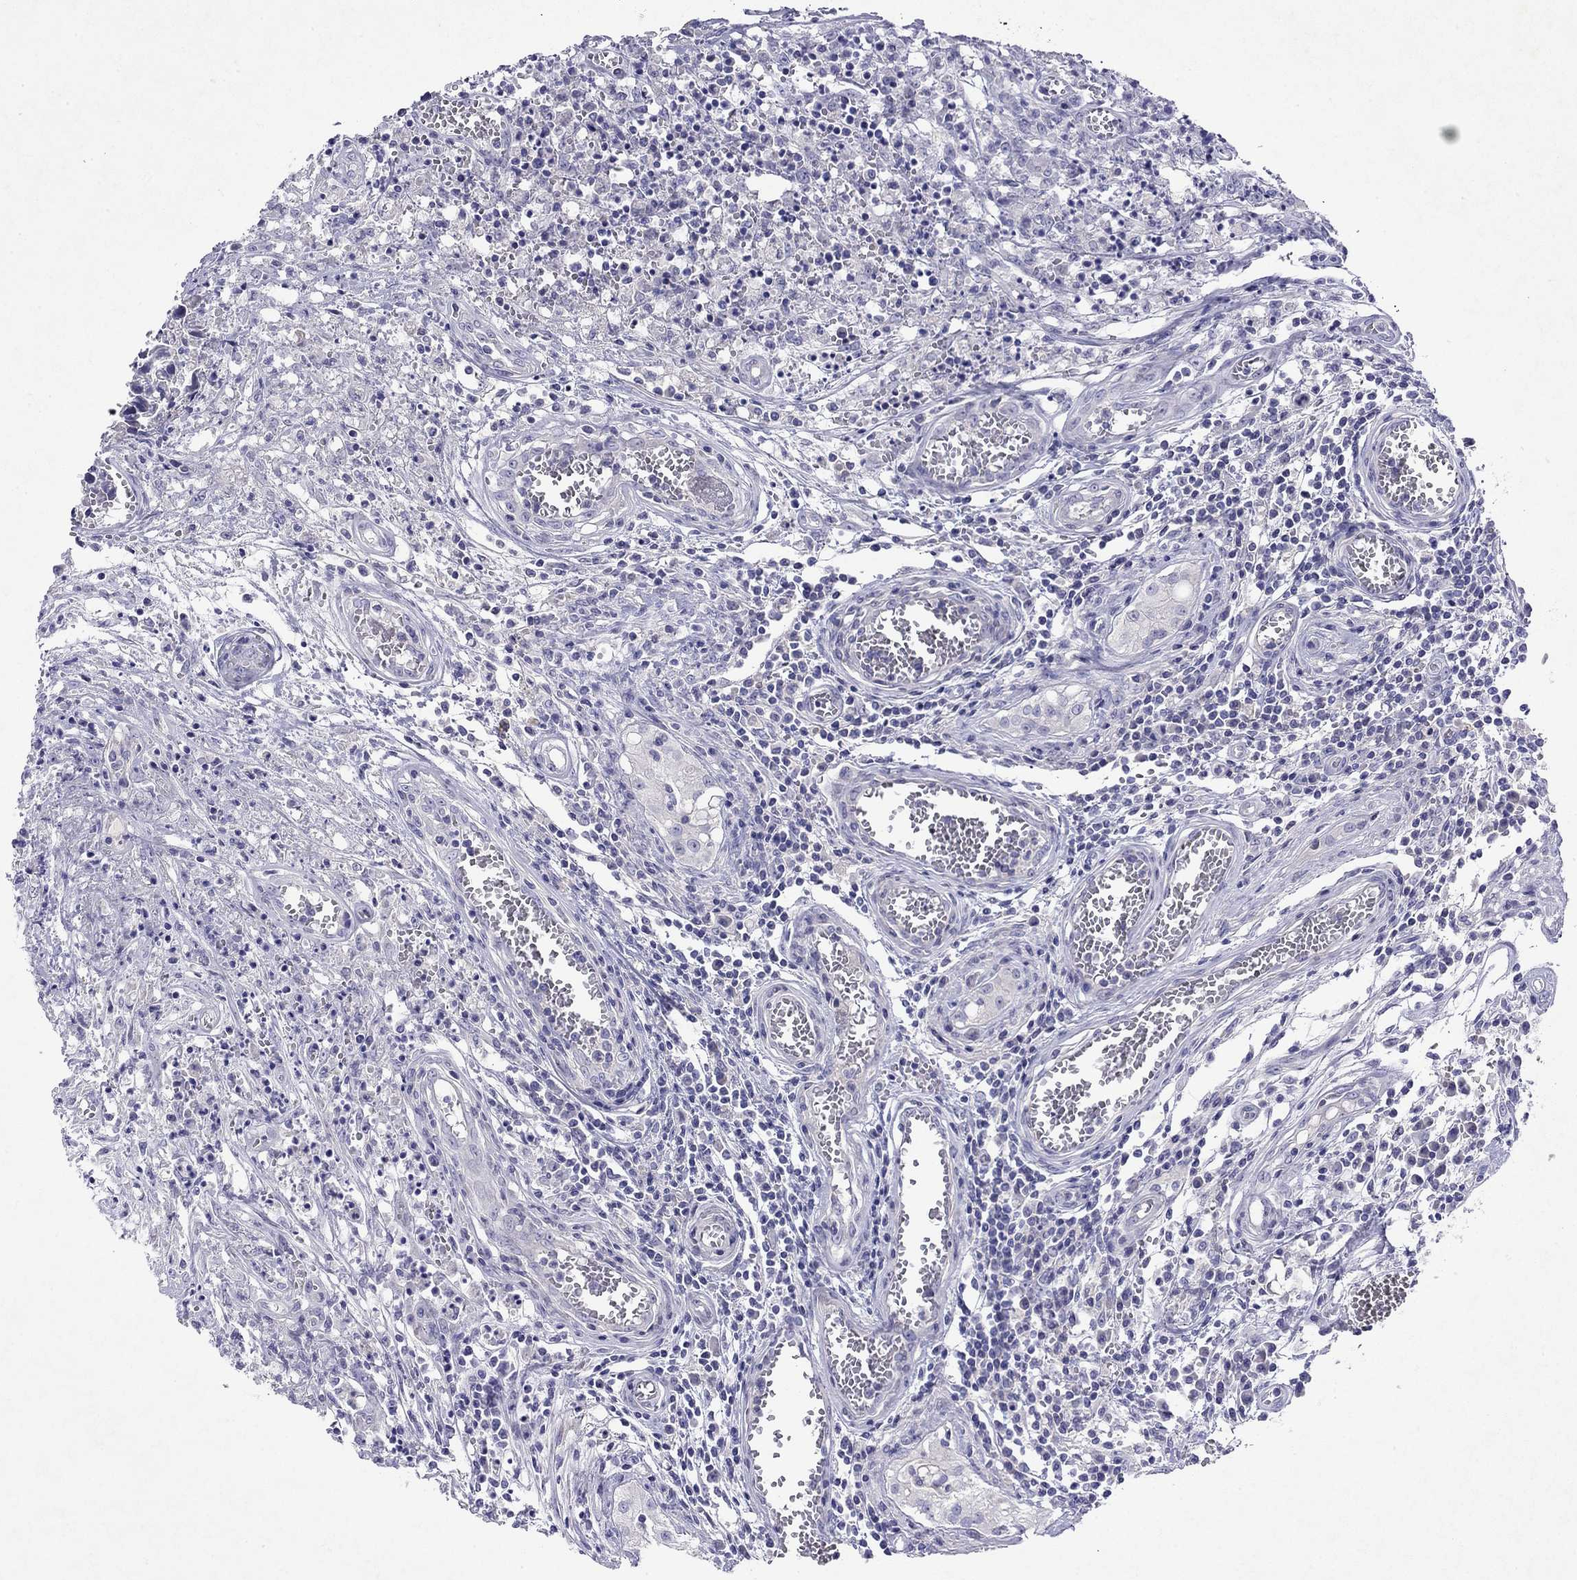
{"staining": {"intensity": "negative", "quantity": "none", "location": "none"}, "tissue": "testis cancer", "cell_type": "Tumor cells", "image_type": "cancer", "snomed": [{"axis": "morphology", "description": "Carcinoma, Embryonal, NOS"}, {"axis": "topography", "description": "Testis"}], "caption": "Tumor cells are negative for brown protein staining in testis cancer (embryonal carcinoma).", "gene": "GNAT3", "patient": {"sex": "male", "age": 36}}